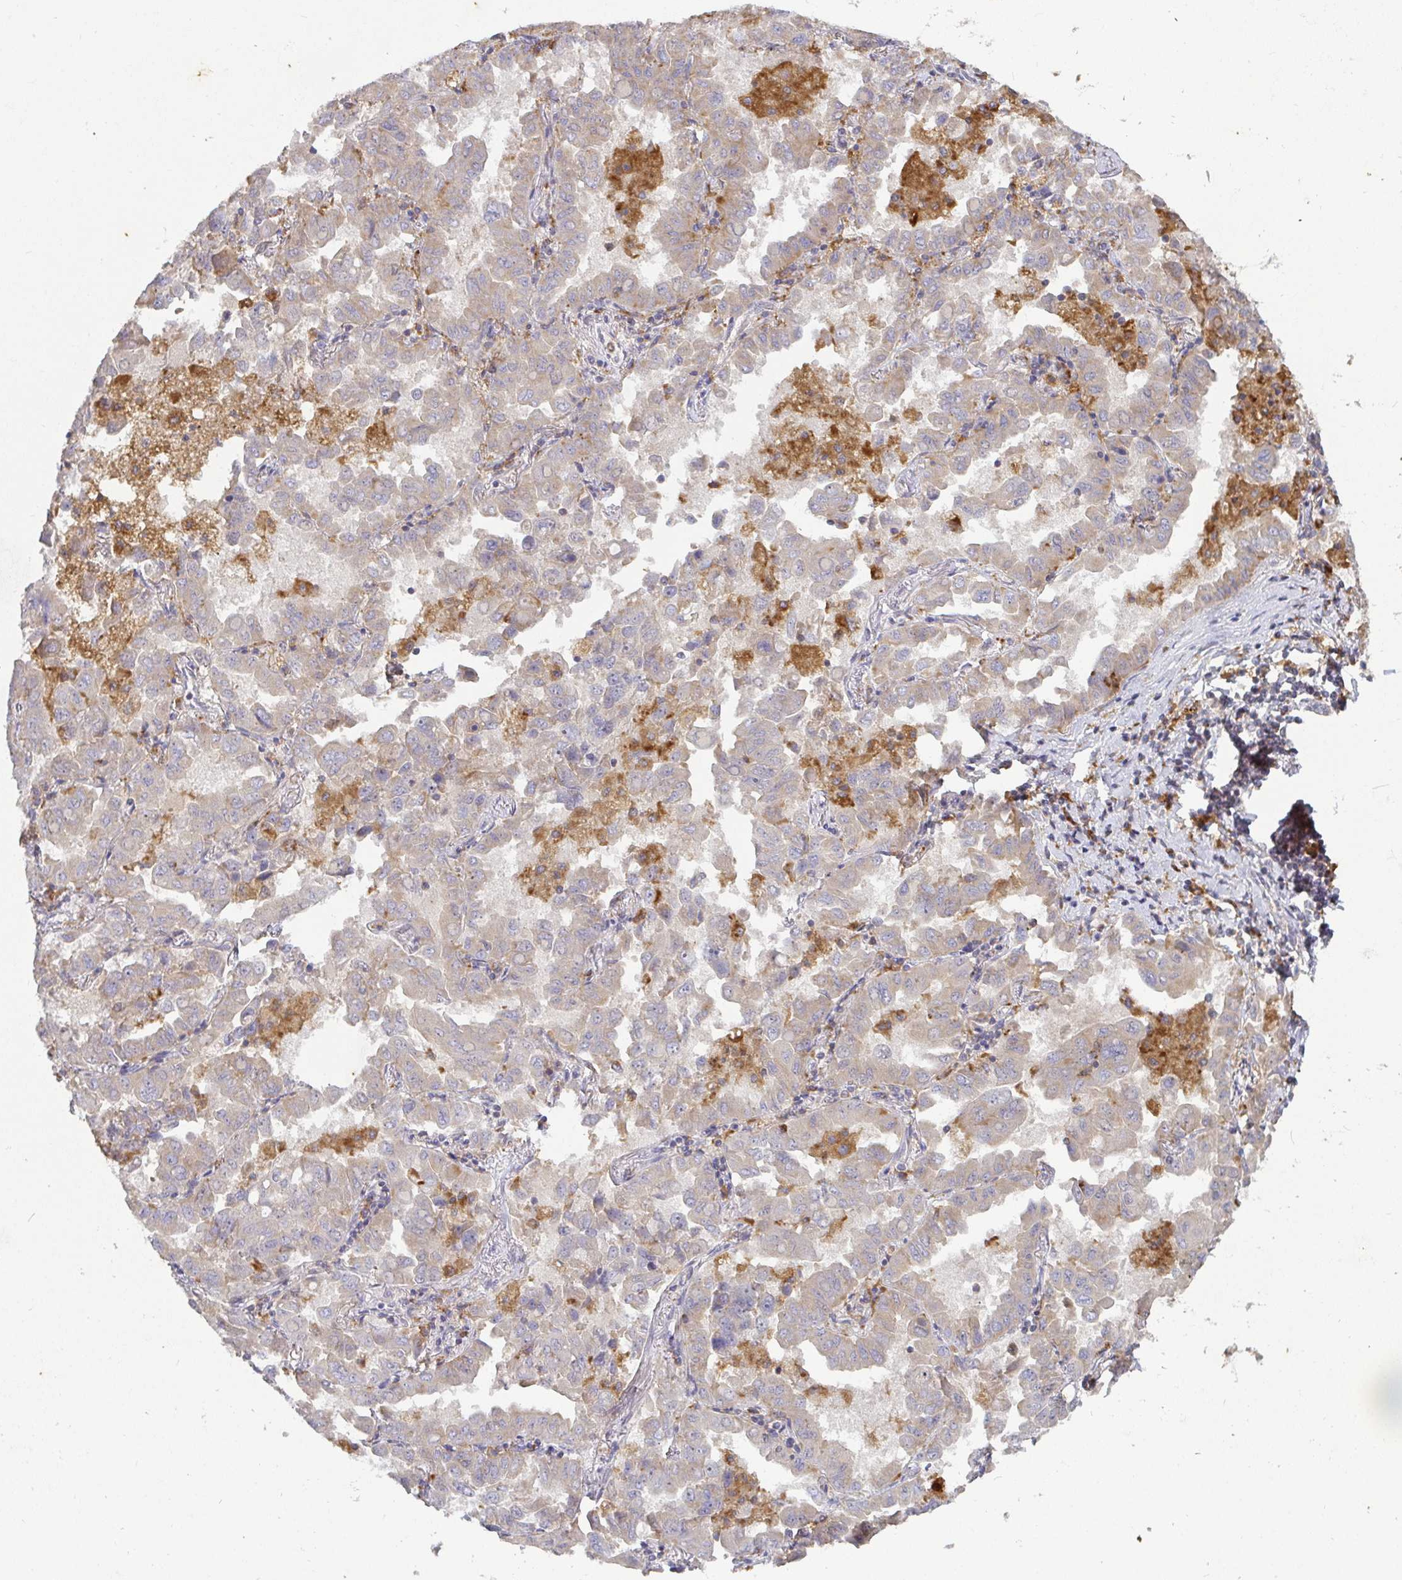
{"staining": {"intensity": "negative", "quantity": "none", "location": "none"}, "tissue": "lung cancer", "cell_type": "Tumor cells", "image_type": "cancer", "snomed": [{"axis": "morphology", "description": "Adenocarcinoma, NOS"}, {"axis": "topography", "description": "Lung"}], "caption": "Micrograph shows no protein expression in tumor cells of lung adenocarcinoma tissue.", "gene": "CDH18", "patient": {"sex": "male", "age": 64}}